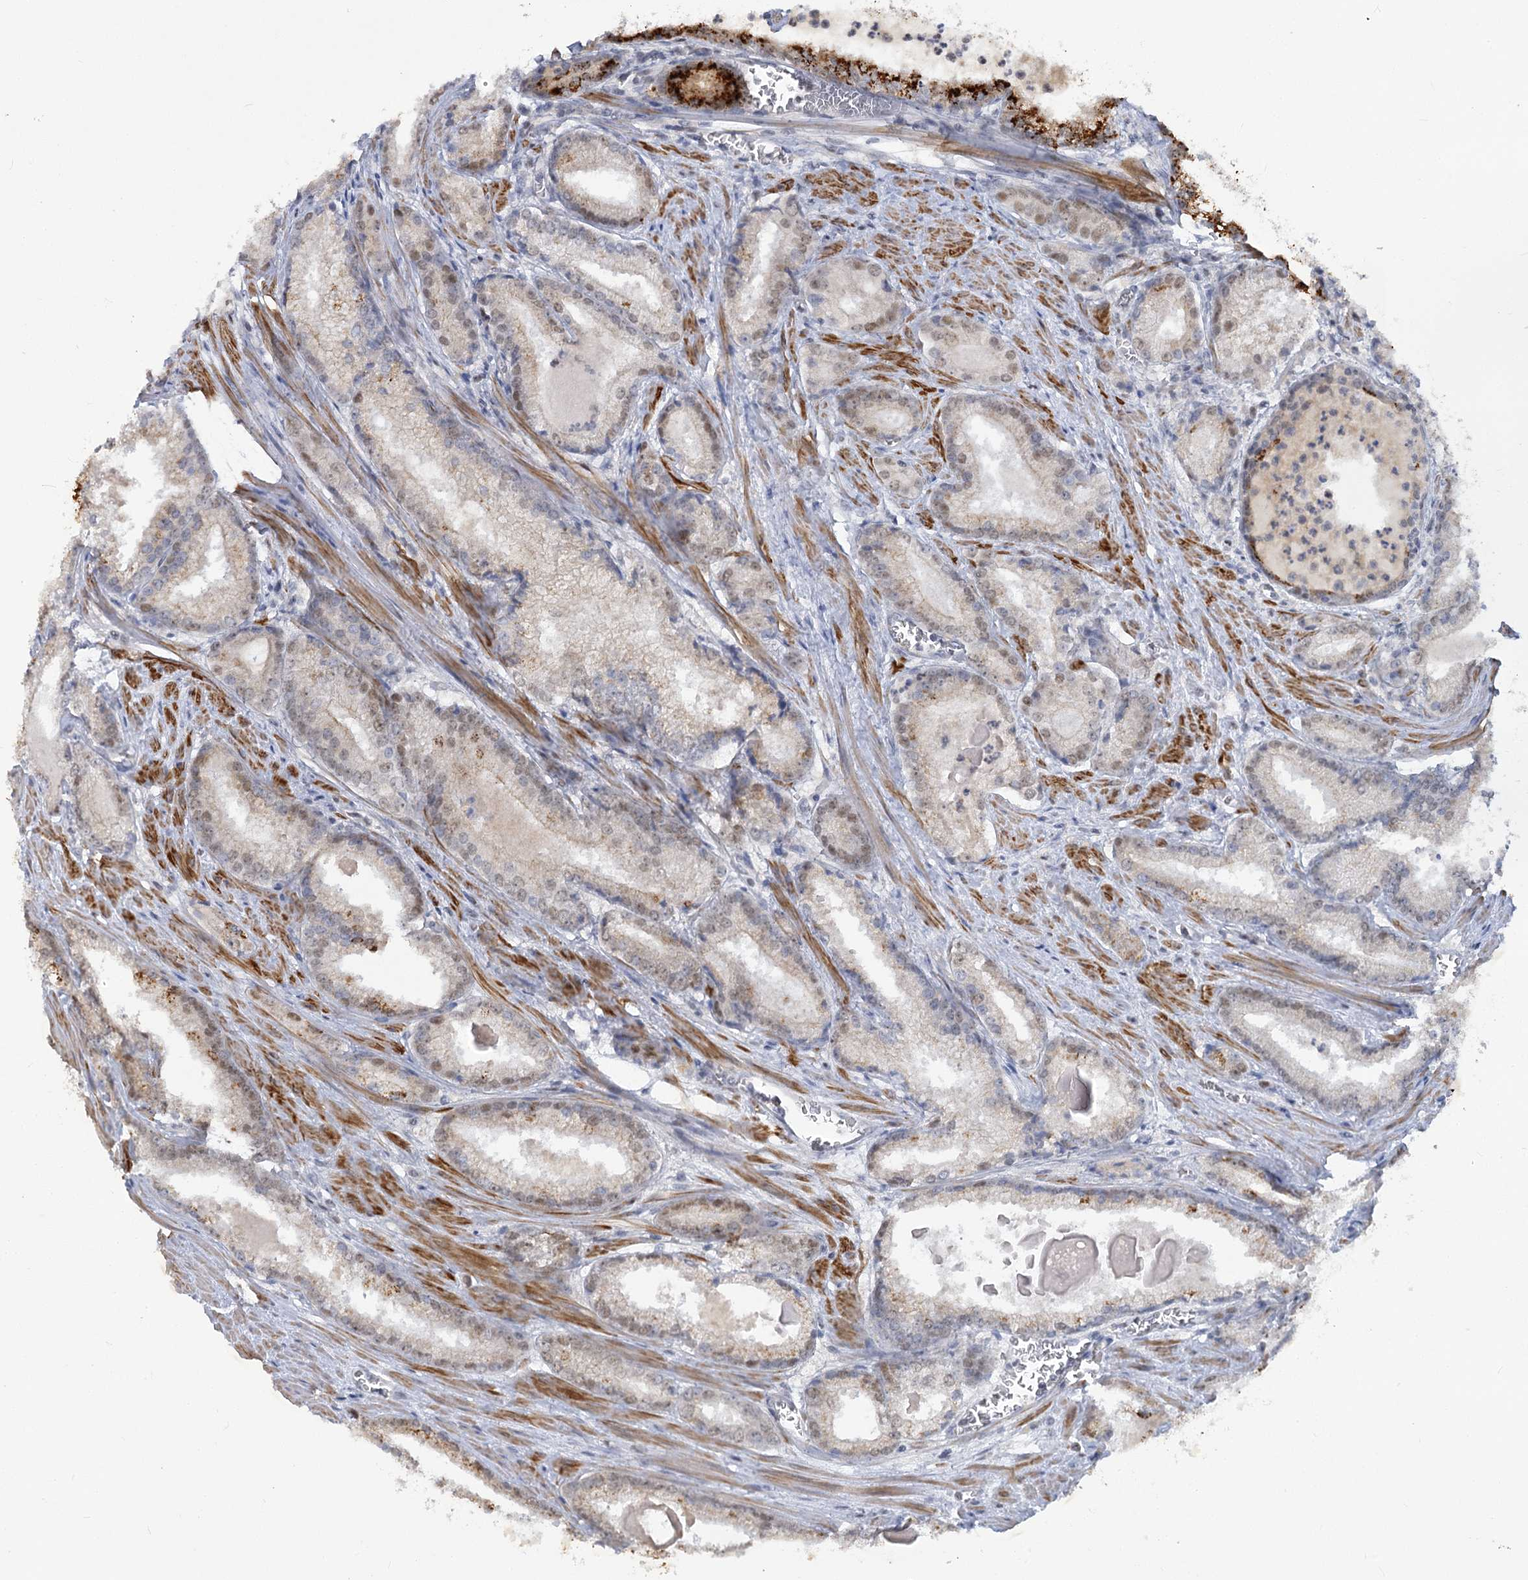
{"staining": {"intensity": "weak", "quantity": "25%-75%", "location": "cytoplasmic/membranous,nuclear"}, "tissue": "prostate cancer", "cell_type": "Tumor cells", "image_type": "cancer", "snomed": [{"axis": "morphology", "description": "Adenocarcinoma, Low grade"}, {"axis": "topography", "description": "Prostate"}], "caption": "Human prostate cancer stained with a protein marker exhibits weak staining in tumor cells.", "gene": "ARSI", "patient": {"sex": "male", "age": 54}}